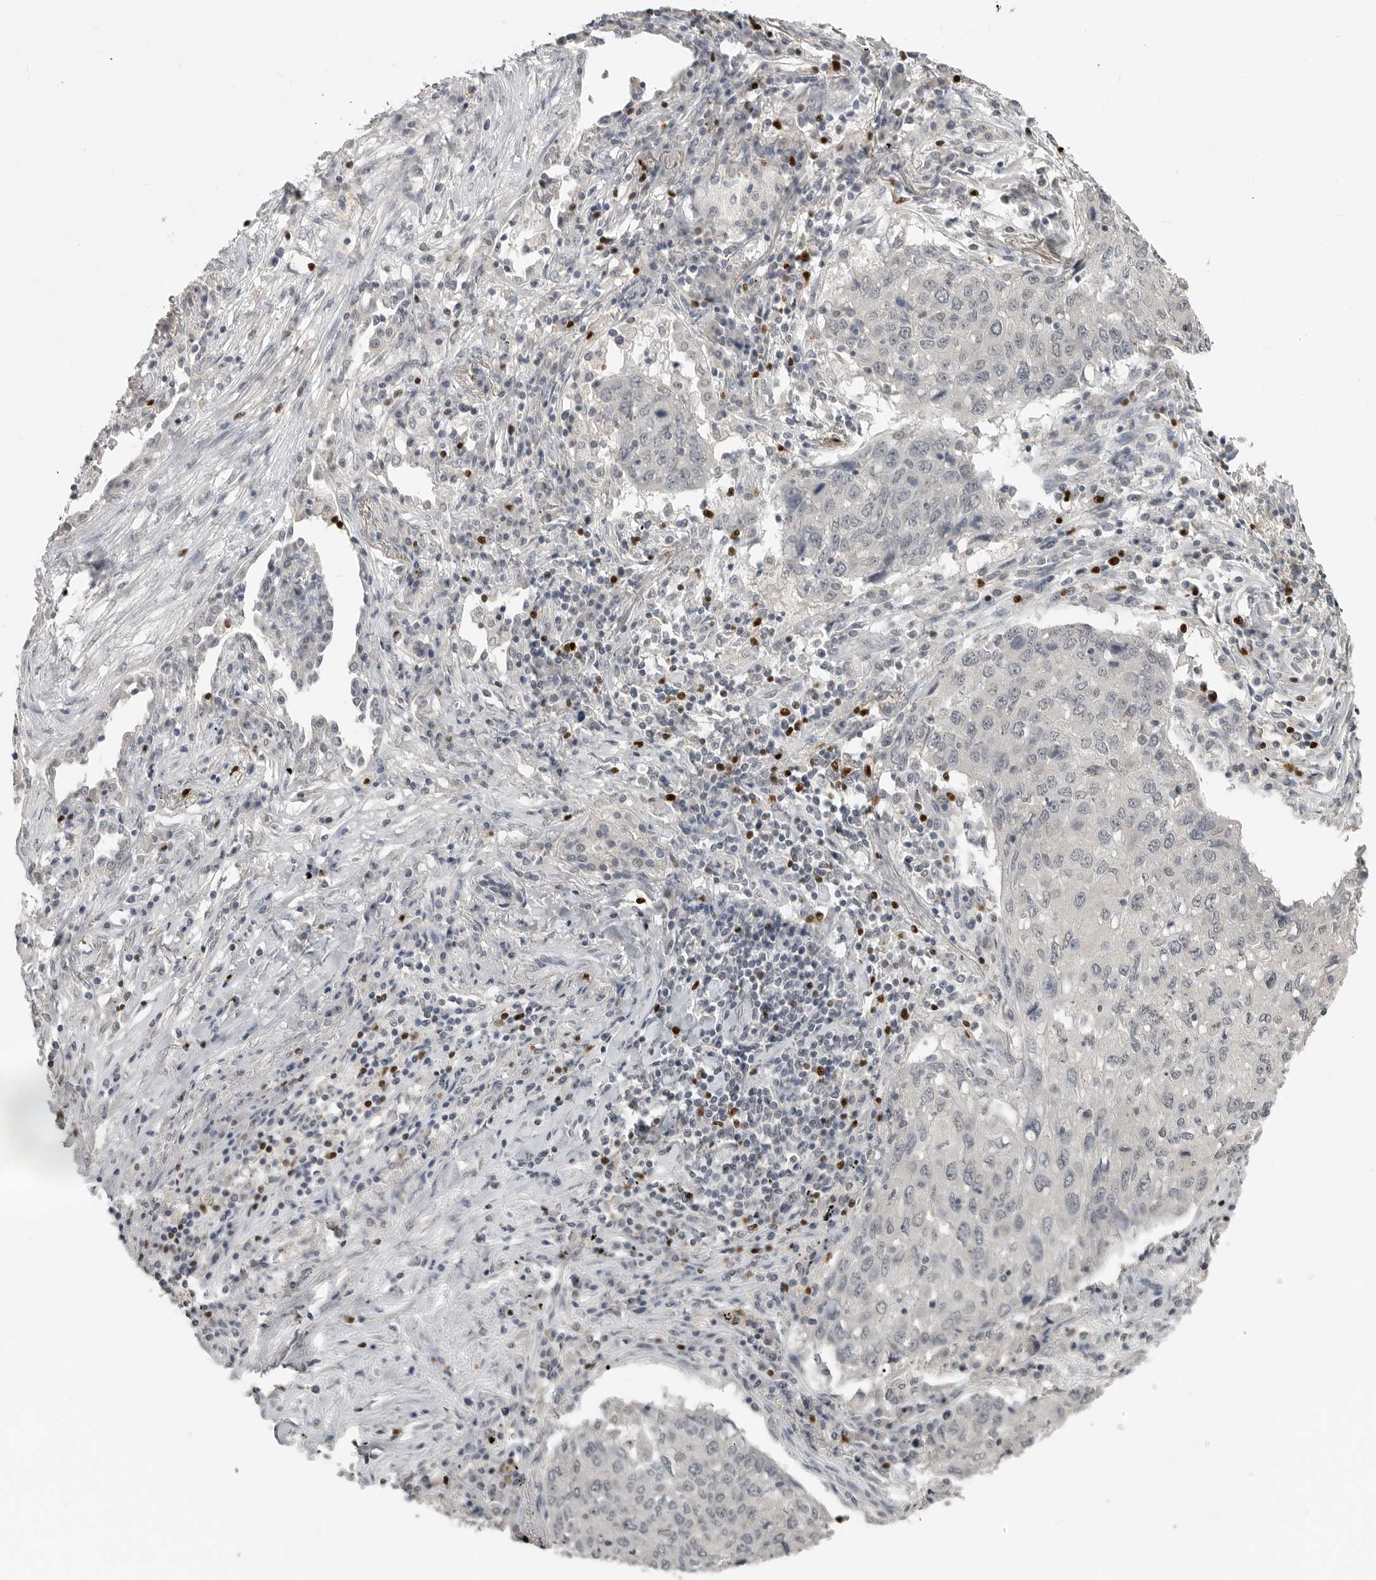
{"staining": {"intensity": "negative", "quantity": "none", "location": "none"}, "tissue": "lung cancer", "cell_type": "Tumor cells", "image_type": "cancer", "snomed": [{"axis": "morphology", "description": "Squamous cell carcinoma, NOS"}, {"axis": "topography", "description": "Lung"}], "caption": "Tumor cells are negative for protein expression in human lung cancer (squamous cell carcinoma). (DAB immunohistochemistry (IHC) with hematoxylin counter stain).", "gene": "FOXP3", "patient": {"sex": "female", "age": 63}}